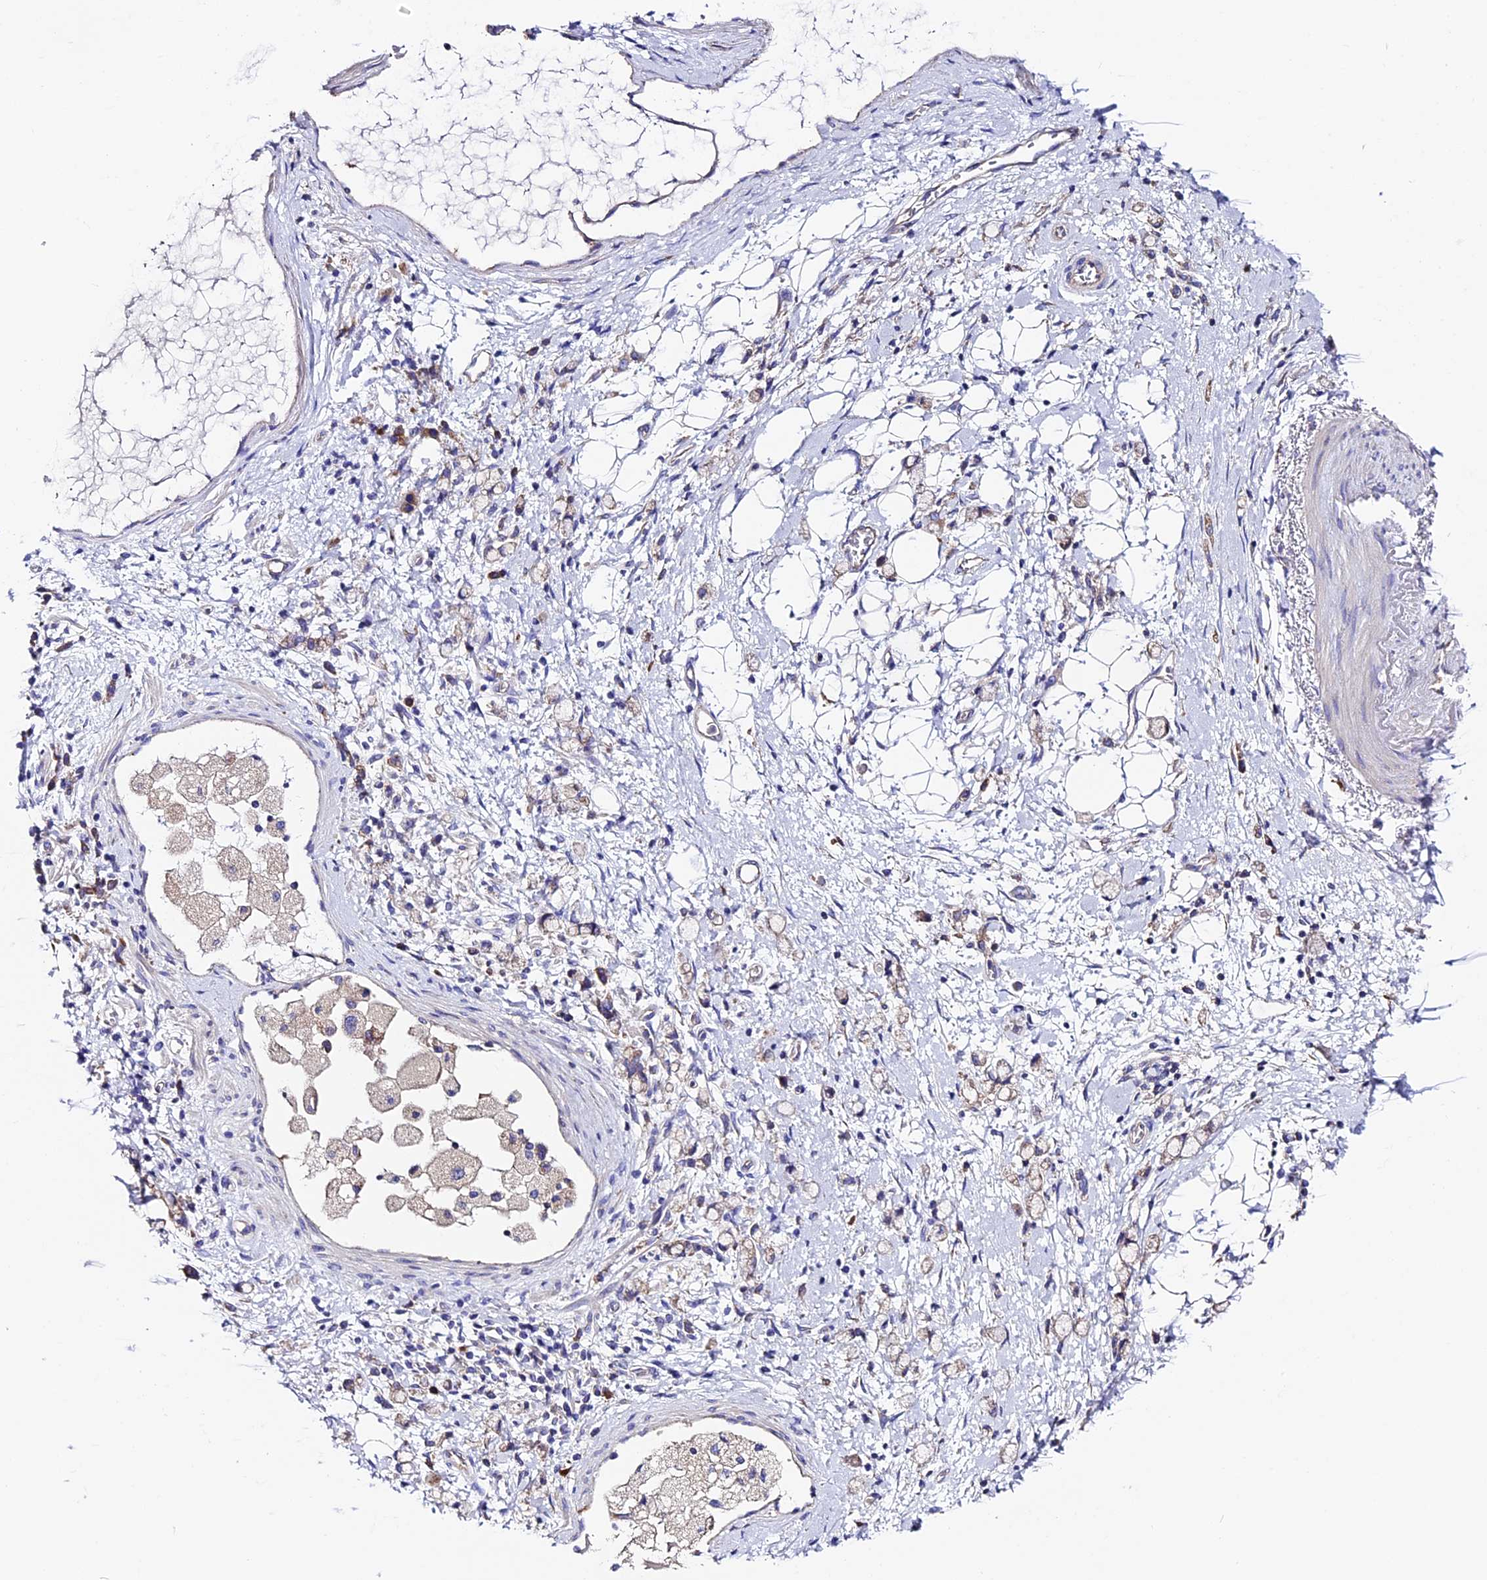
{"staining": {"intensity": "weak", "quantity": "<25%", "location": "cytoplasmic/membranous"}, "tissue": "stomach cancer", "cell_type": "Tumor cells", "image_type": "cancer", "snomed": [{"axis": "morphology", "description": "Adenocarcinoma, NOS"}, {"axis": "topography", "description": "Stomach"}], "caption": "A histopathology image of stomach adenocarcinoma stained for a protein shows no brown staining in tumor cells. (IHC, brightfield microscopy, high magnification).", "gene": "COMTD1", "patient": {"sex": "female", "age": 60}}